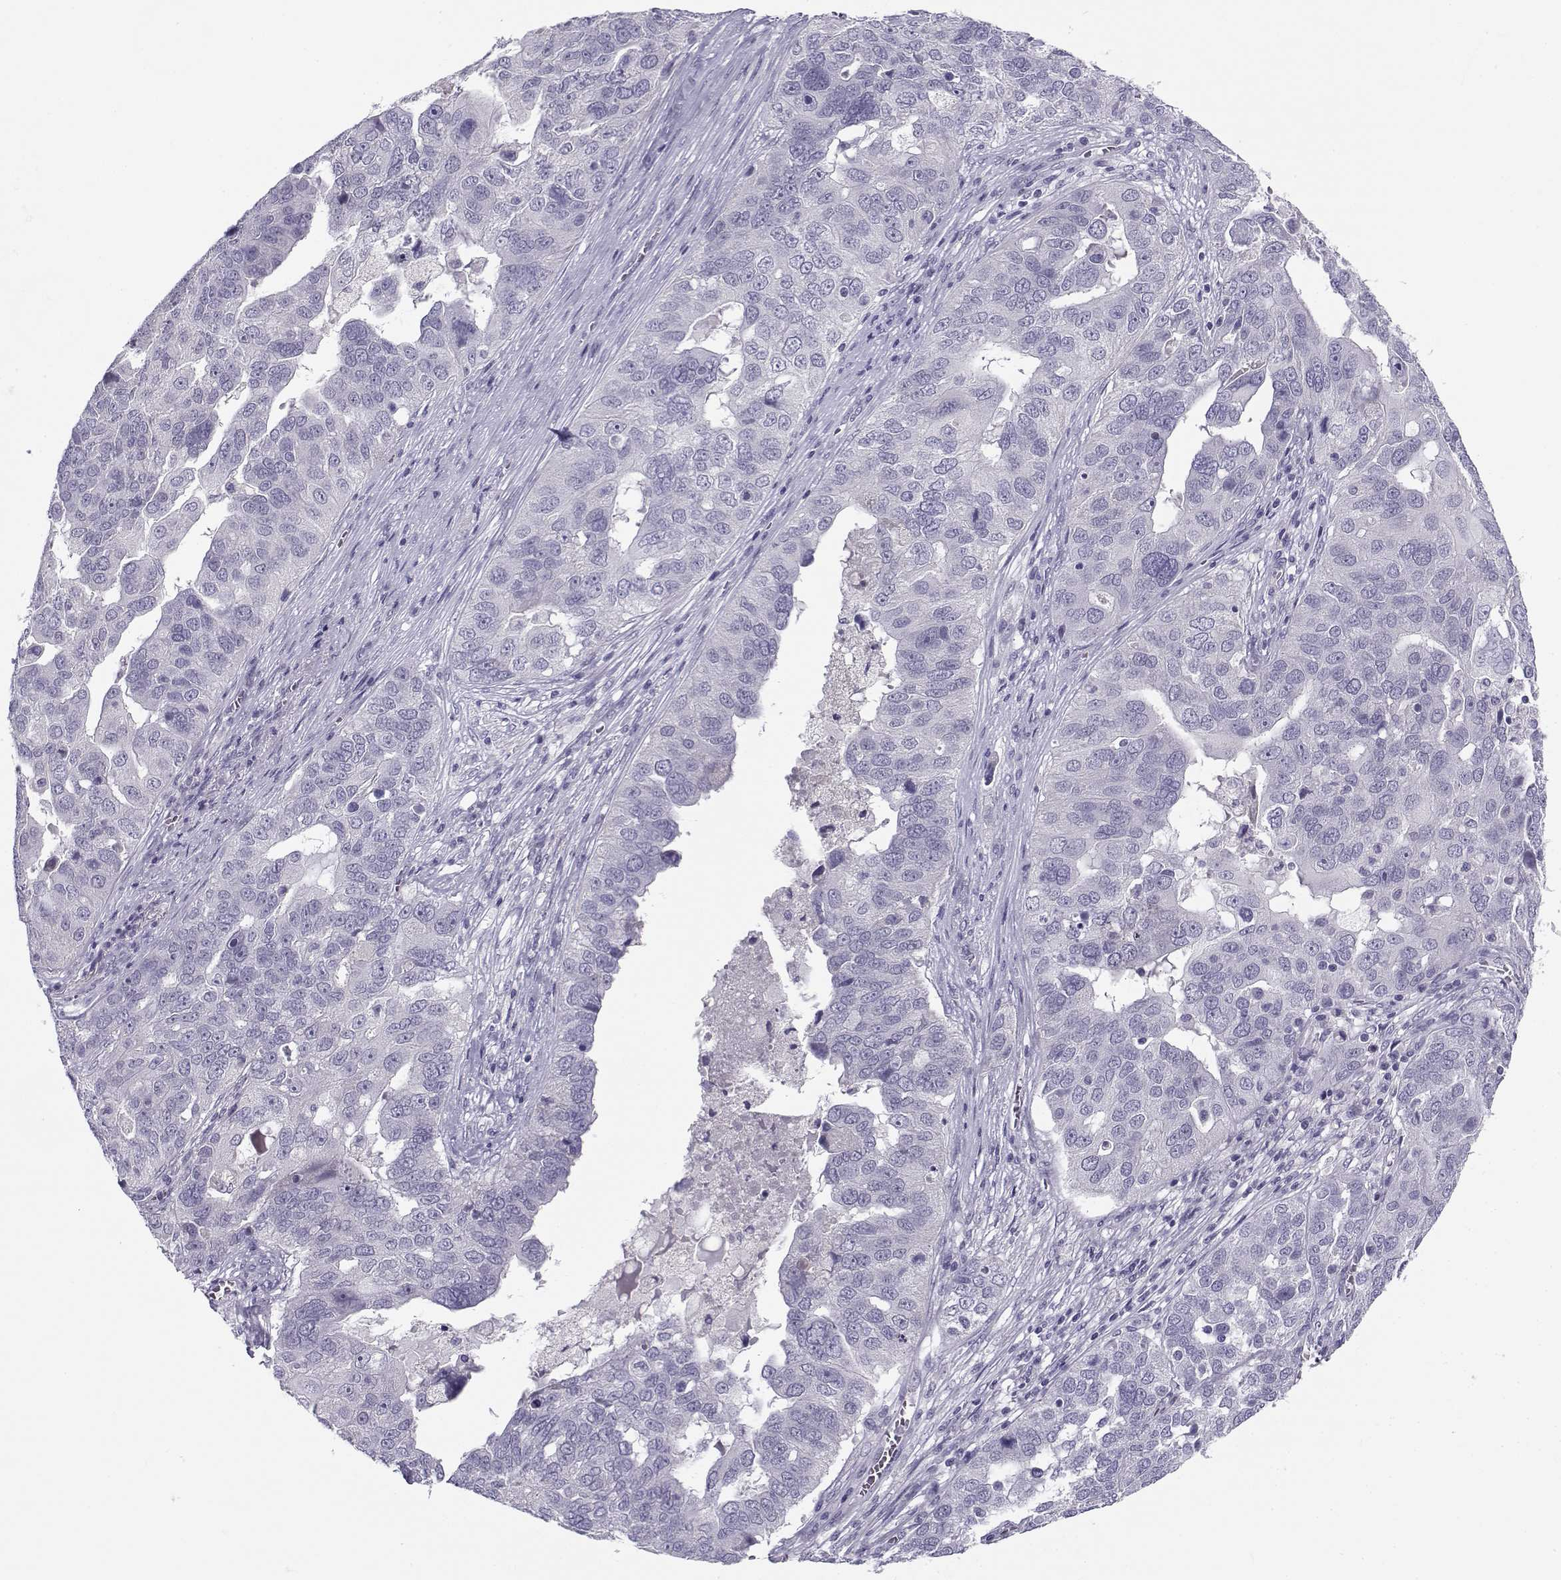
{"staining": {"intensity": "negative", "quantity": "none", "location": "none"}, "tissue": "ovarian cancer", "cell_type": "Tumor cells", "image_type": "cancer", "snomed": [{"axis": "morphology", "description": "Carcinoma, endometroid"}, {"axis": "topography", "description": "Soft tissue"}, {"axis": "topography", "description": "Ovary"}], "caption": "The IHC micrograph has no significant positivity in tumor cells of endometroid carcinoma (ovarian) tissue.", "gene": "CFAP77", "patient": {"sex": "female", "age": 52}}